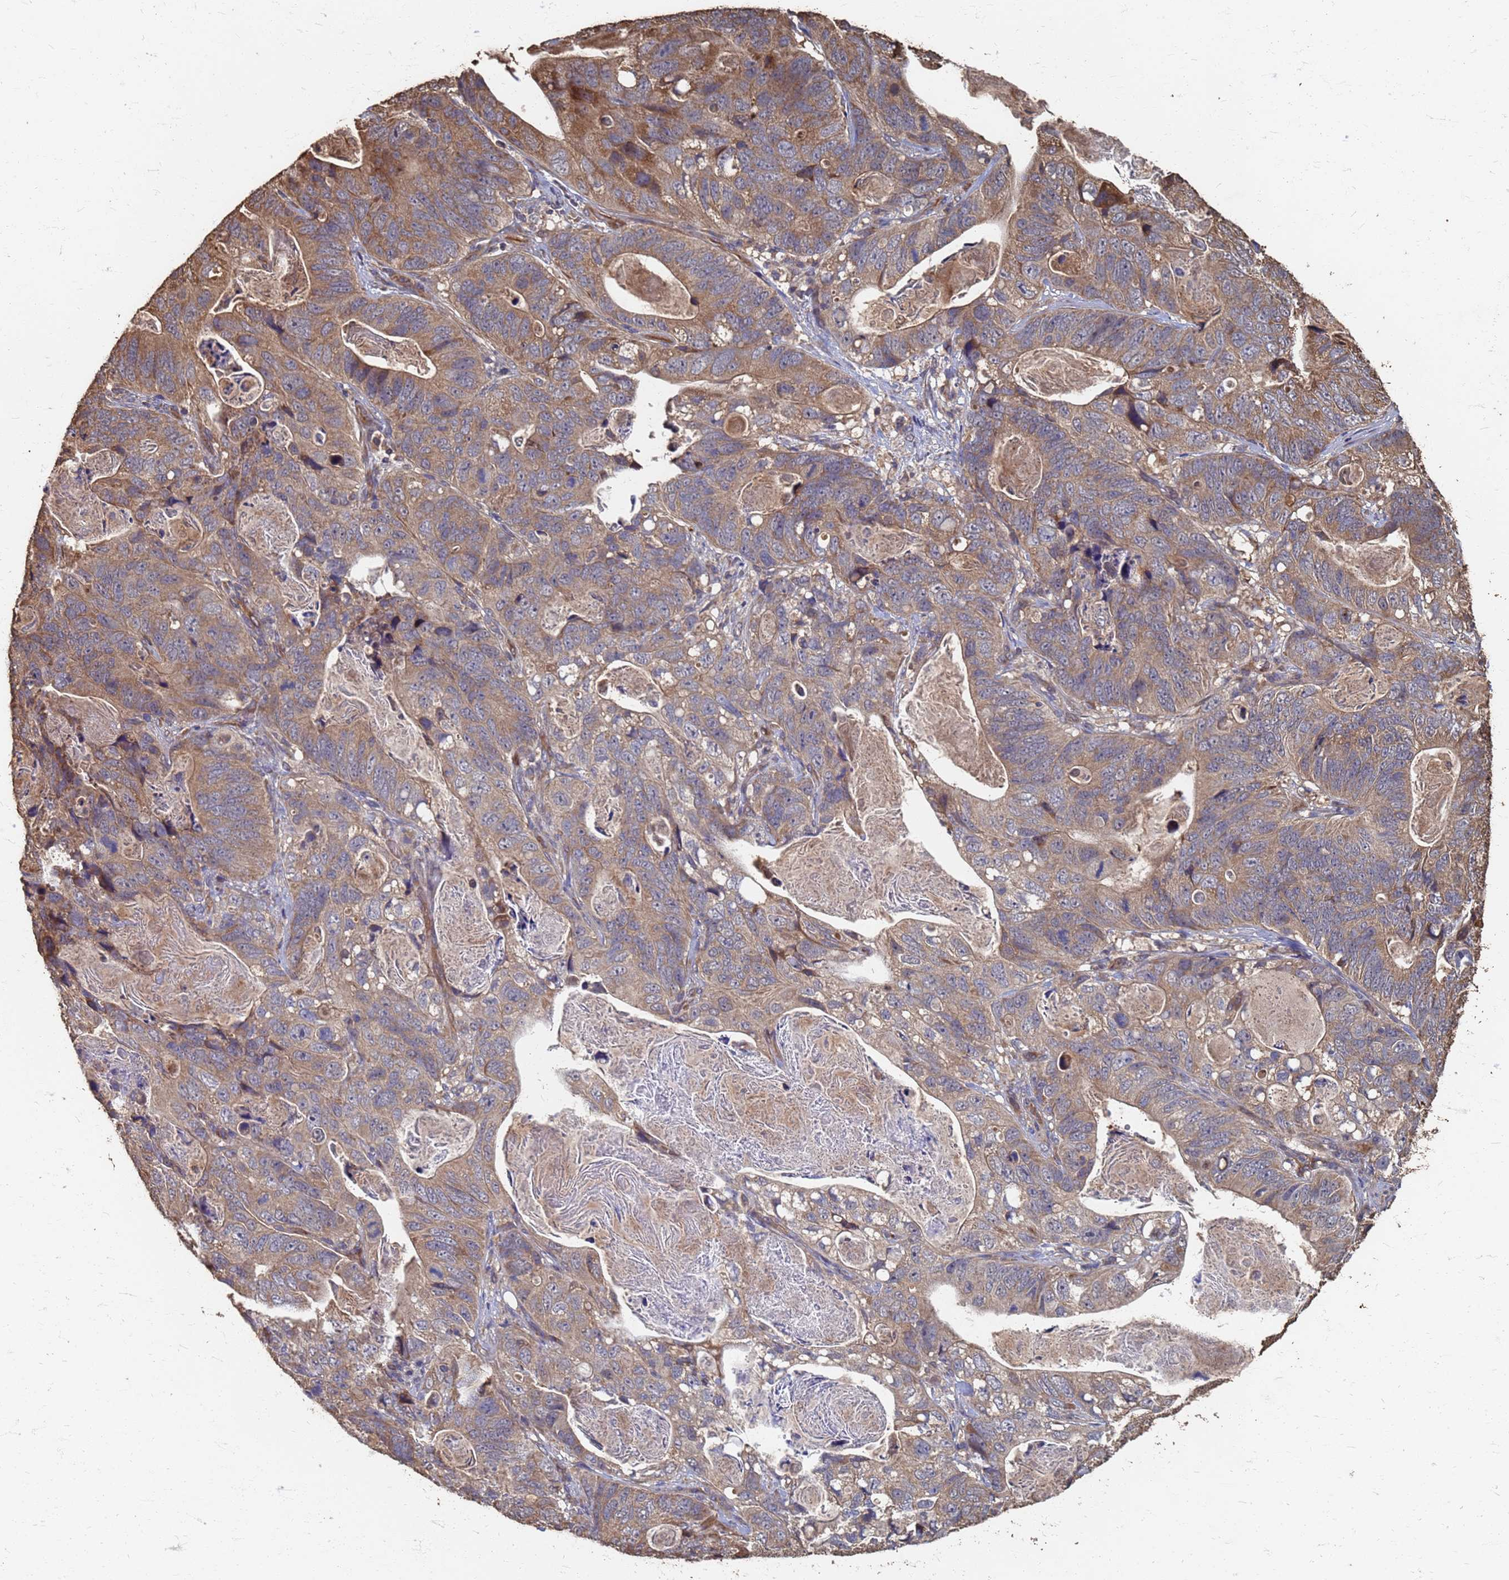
{"staining": {"intensity": "moderate", "quantity": ">75%", "location": "cytoplasmic/membranous"}, "tissue": "stomach cancer", "cell_type": "Tumor cells", "image_type": "cancer", "snomed": [{"axis": "morphology", "description": "Normal tissue, NOS"}, {"axis": "morphology", "description": "Adenocarcinoma, NOS"}, {"axis": "topography", "description": "Stomach"}], "caption": "Stomach adenocarcinoma stained with a protein marker shows moderate staining in tumor cells.", "gene": "DPH5", "patient": {"sex": "female", "age": 89}}